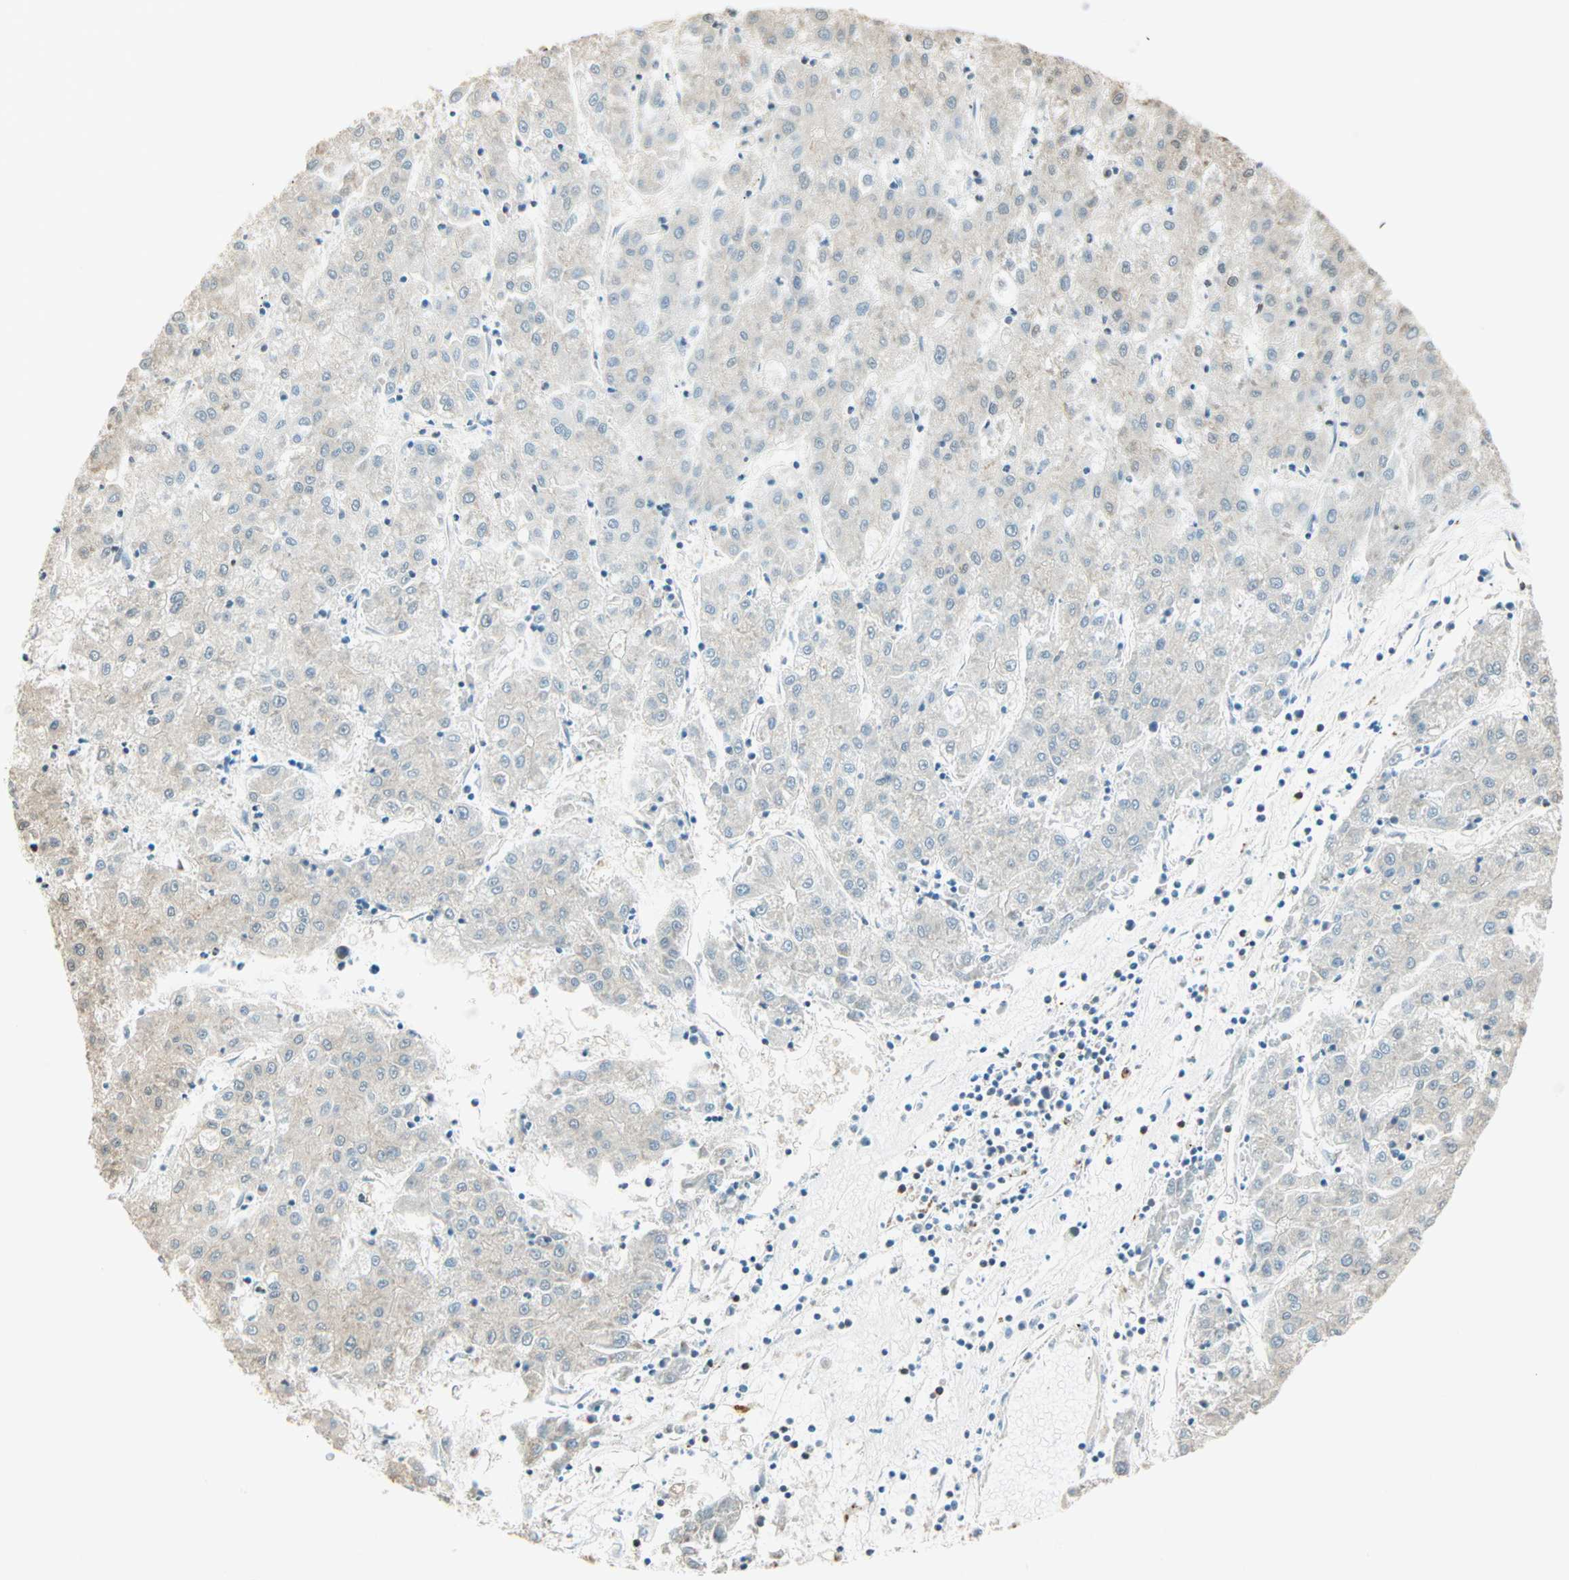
{"staining": {"intensity": "negative", "quantity": "none", "location": "none"}, "tissue": "liver cancer", "cell_type": "Tumor cells", "image_type": "cancer", "snomed": [{"axis": "morphology", "description": "Carcinoma, Hepatocellular, NOS"}, {"axis": "topography", "description": "Liver"}], "caption": "High magnification brightfield microscopy of liver hepatocellular carcinoma stained with DAB (3,3'-diaminobenzidine) (brown) and counterstained with hematoxylin (blue): tumor cells show no significant positivity. (DAB immunohistochemistry with hematoxylin counter stain).", "gene": "FANCG", "patient": {"sex": "male", "age": 72}}